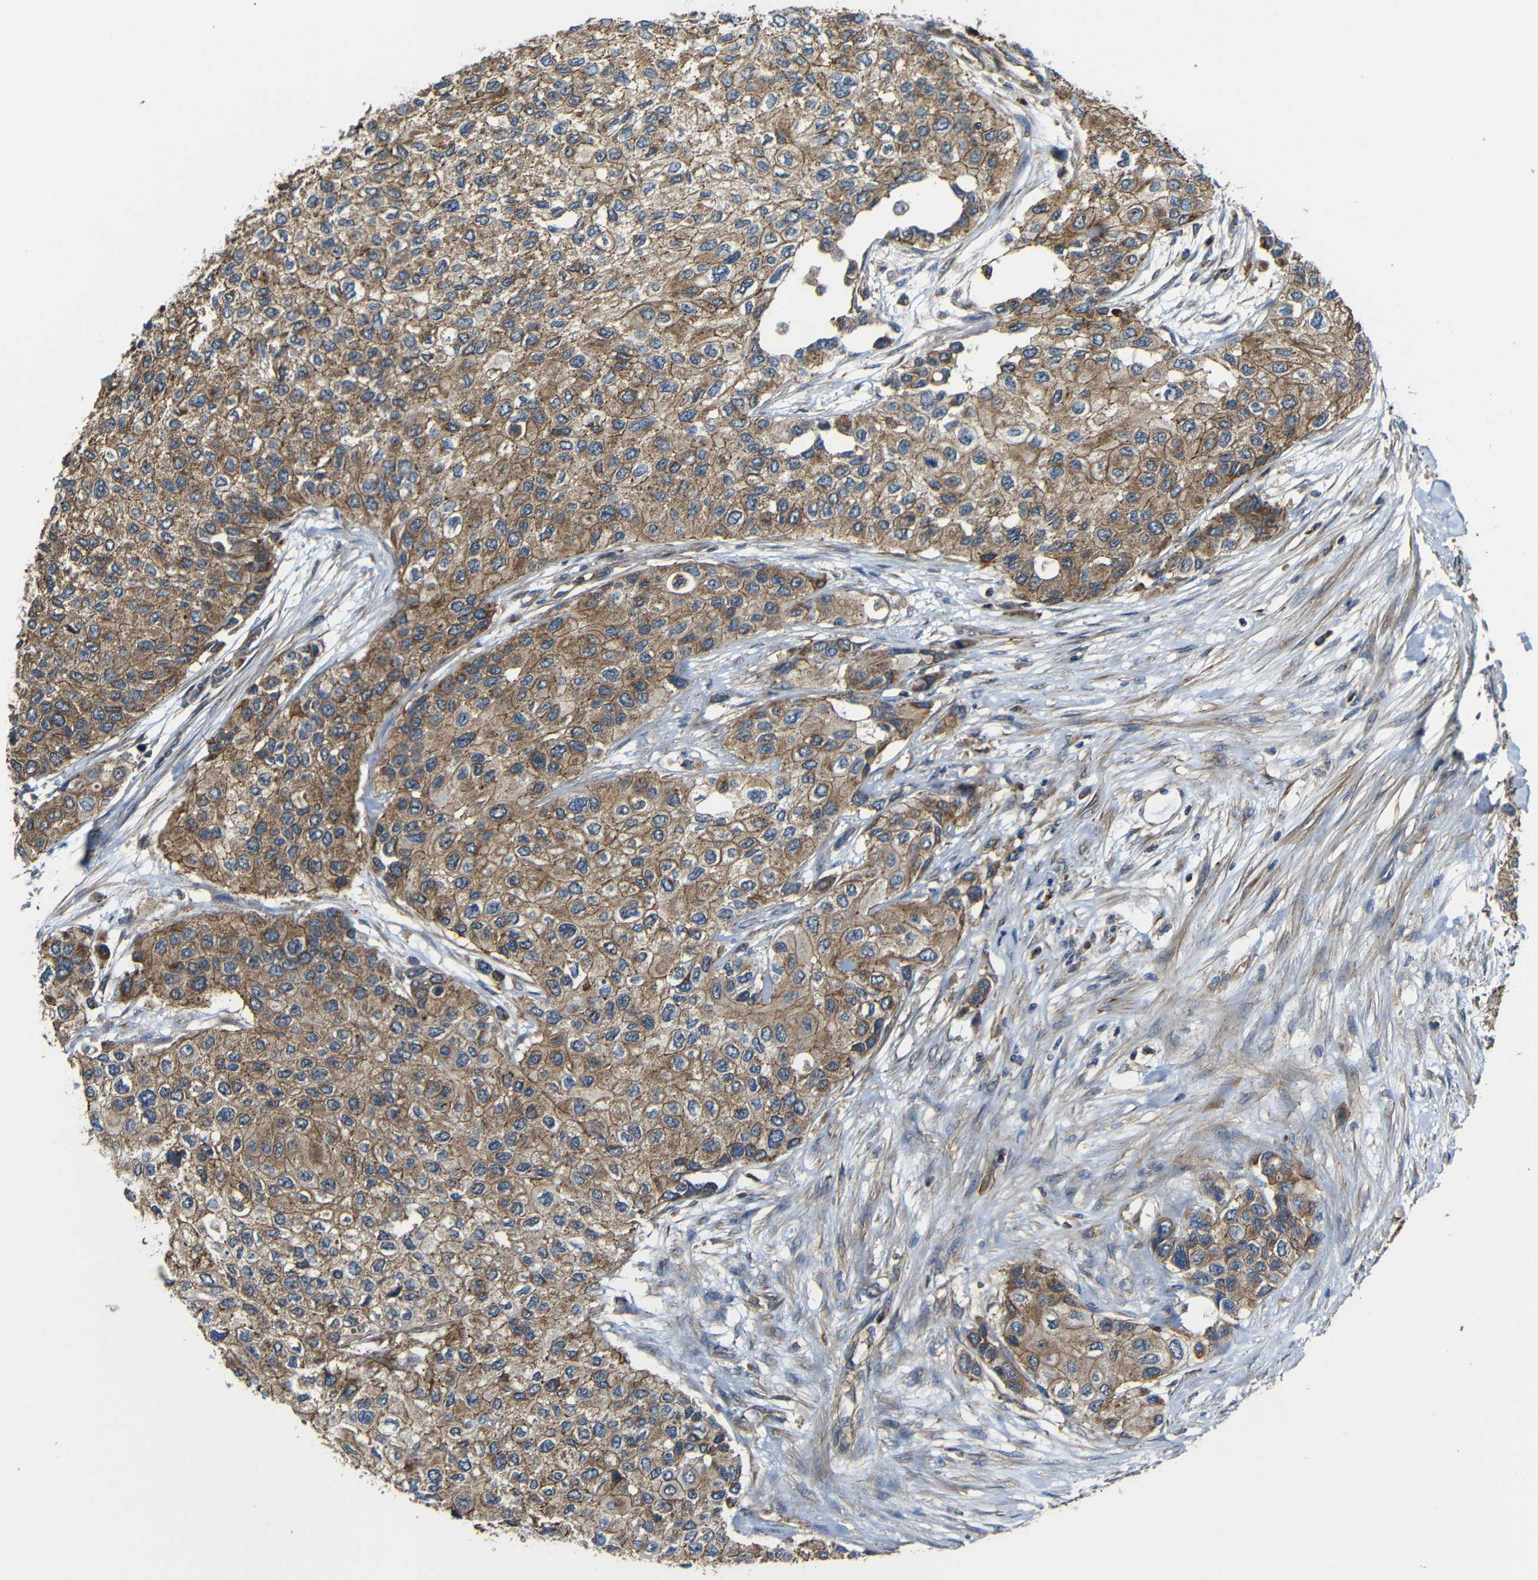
{"staining": {"intensity": "moderate", "quantity": ">75%", "location": "cytoplasmic/membranous"}, "tissue": "urothelial cancer", "cell_type": "Tumor cells", "image_type": "cancer", "snomed": [{"axis": "morphology", "description": "Urothelial carcinoma, High grade"}, {"axis": "topography", "description": "Urinary bladder"}], "caption": "Brown immunohistochemical staining in urothelial cancer shows moderate cytoplasmic/membranous staining in about >75% of tumor cells.", "gene": "PTCH1", "patient": {"sex": "female", "age": 56}}